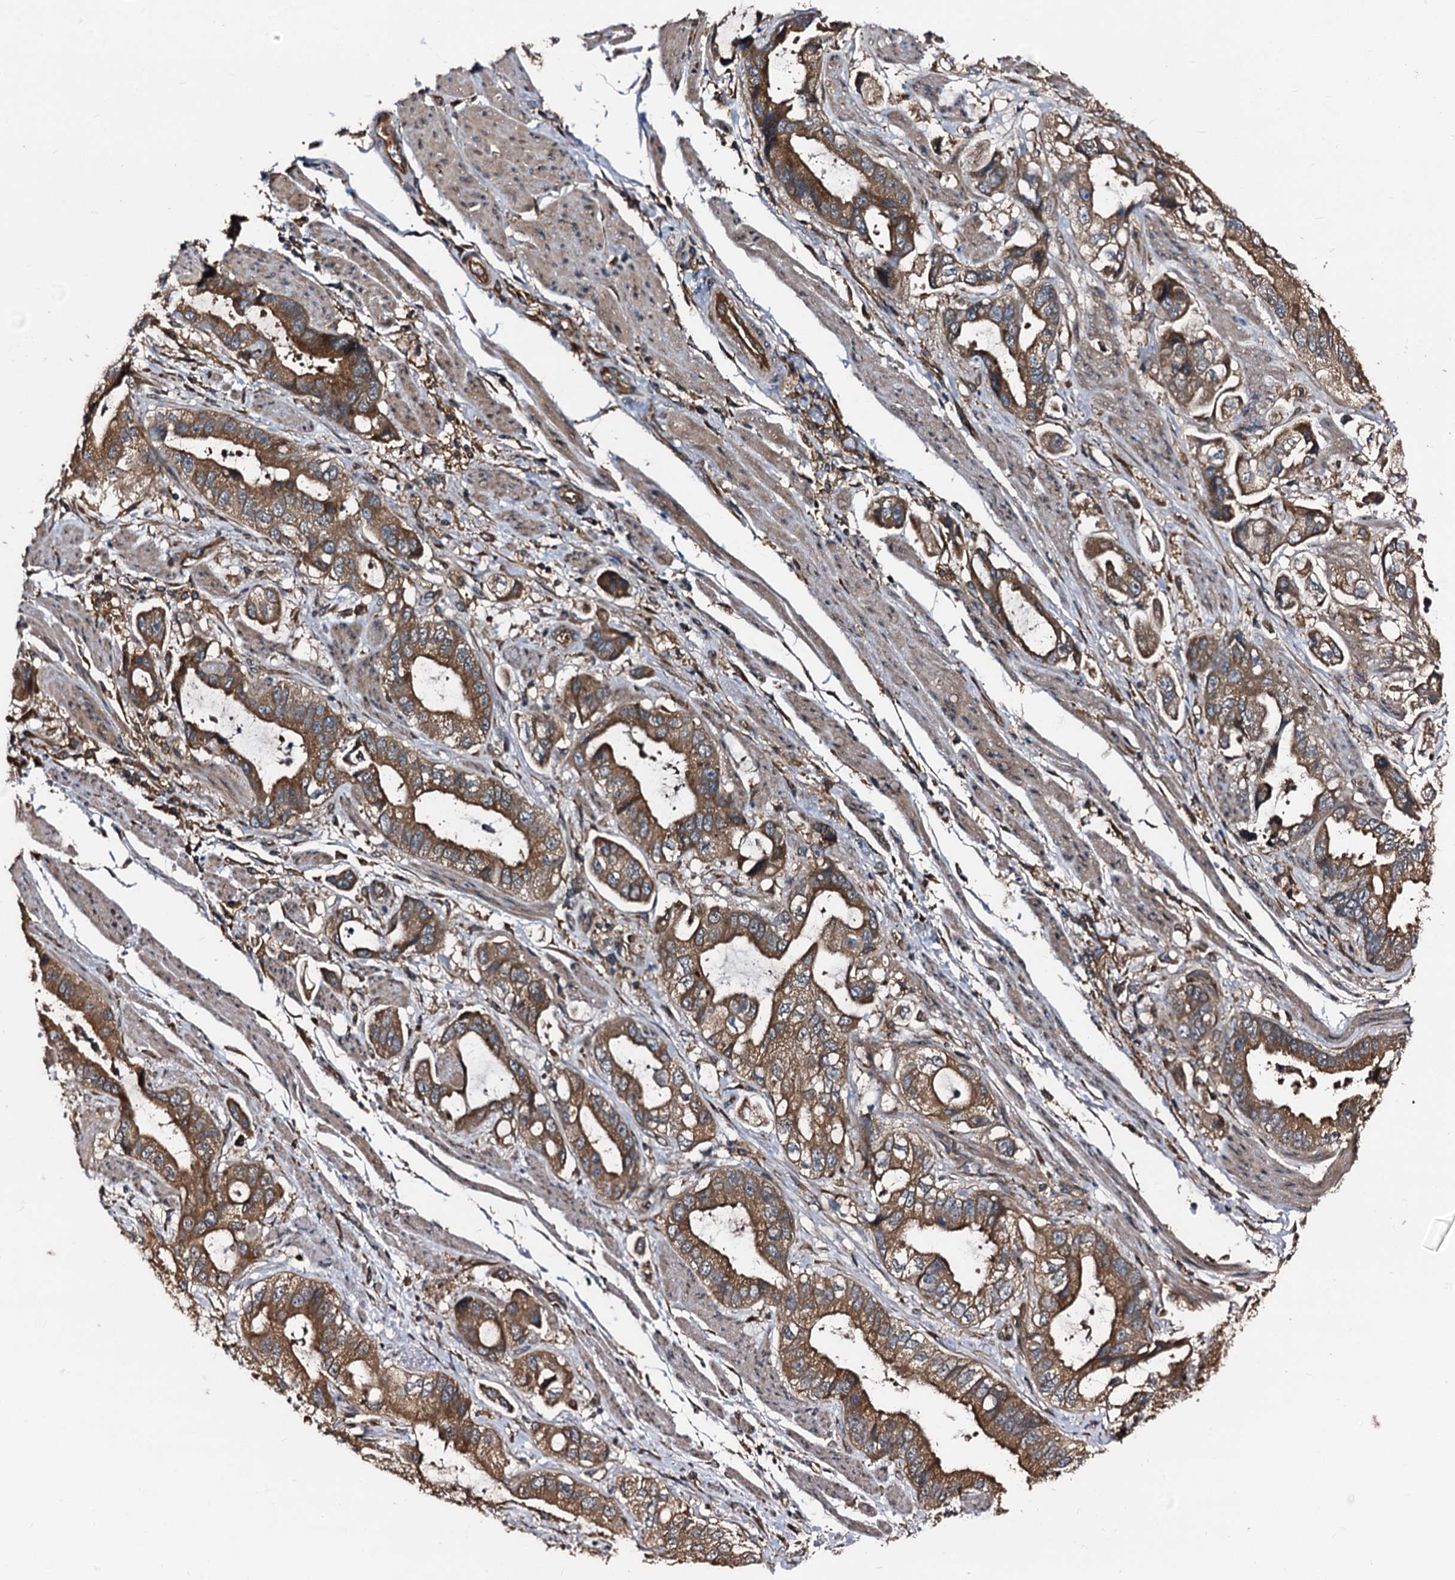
{"staining": {"intensity": "moderate", "quantity": ">75%", "location": "cytoplasmic/membranous"}, "tissue": "stomach cancer", "cell_type": "Tumor cells", "image_type": "cancer", "snomed": [{"axis": "morphology", "description": "Adenocarcinoma, NOS"}, {"axis": "topography", "description": "Stomach"}], "caption": "A medium amount of moderate cytoplasmic/membranous positivity is present in approximately >75% of tumor cells in stomach adenocarcinoma tissue. Nuclei are stained in blue.", "gene": "PEX5", "patient": {"sex": "male", "age": 62}}